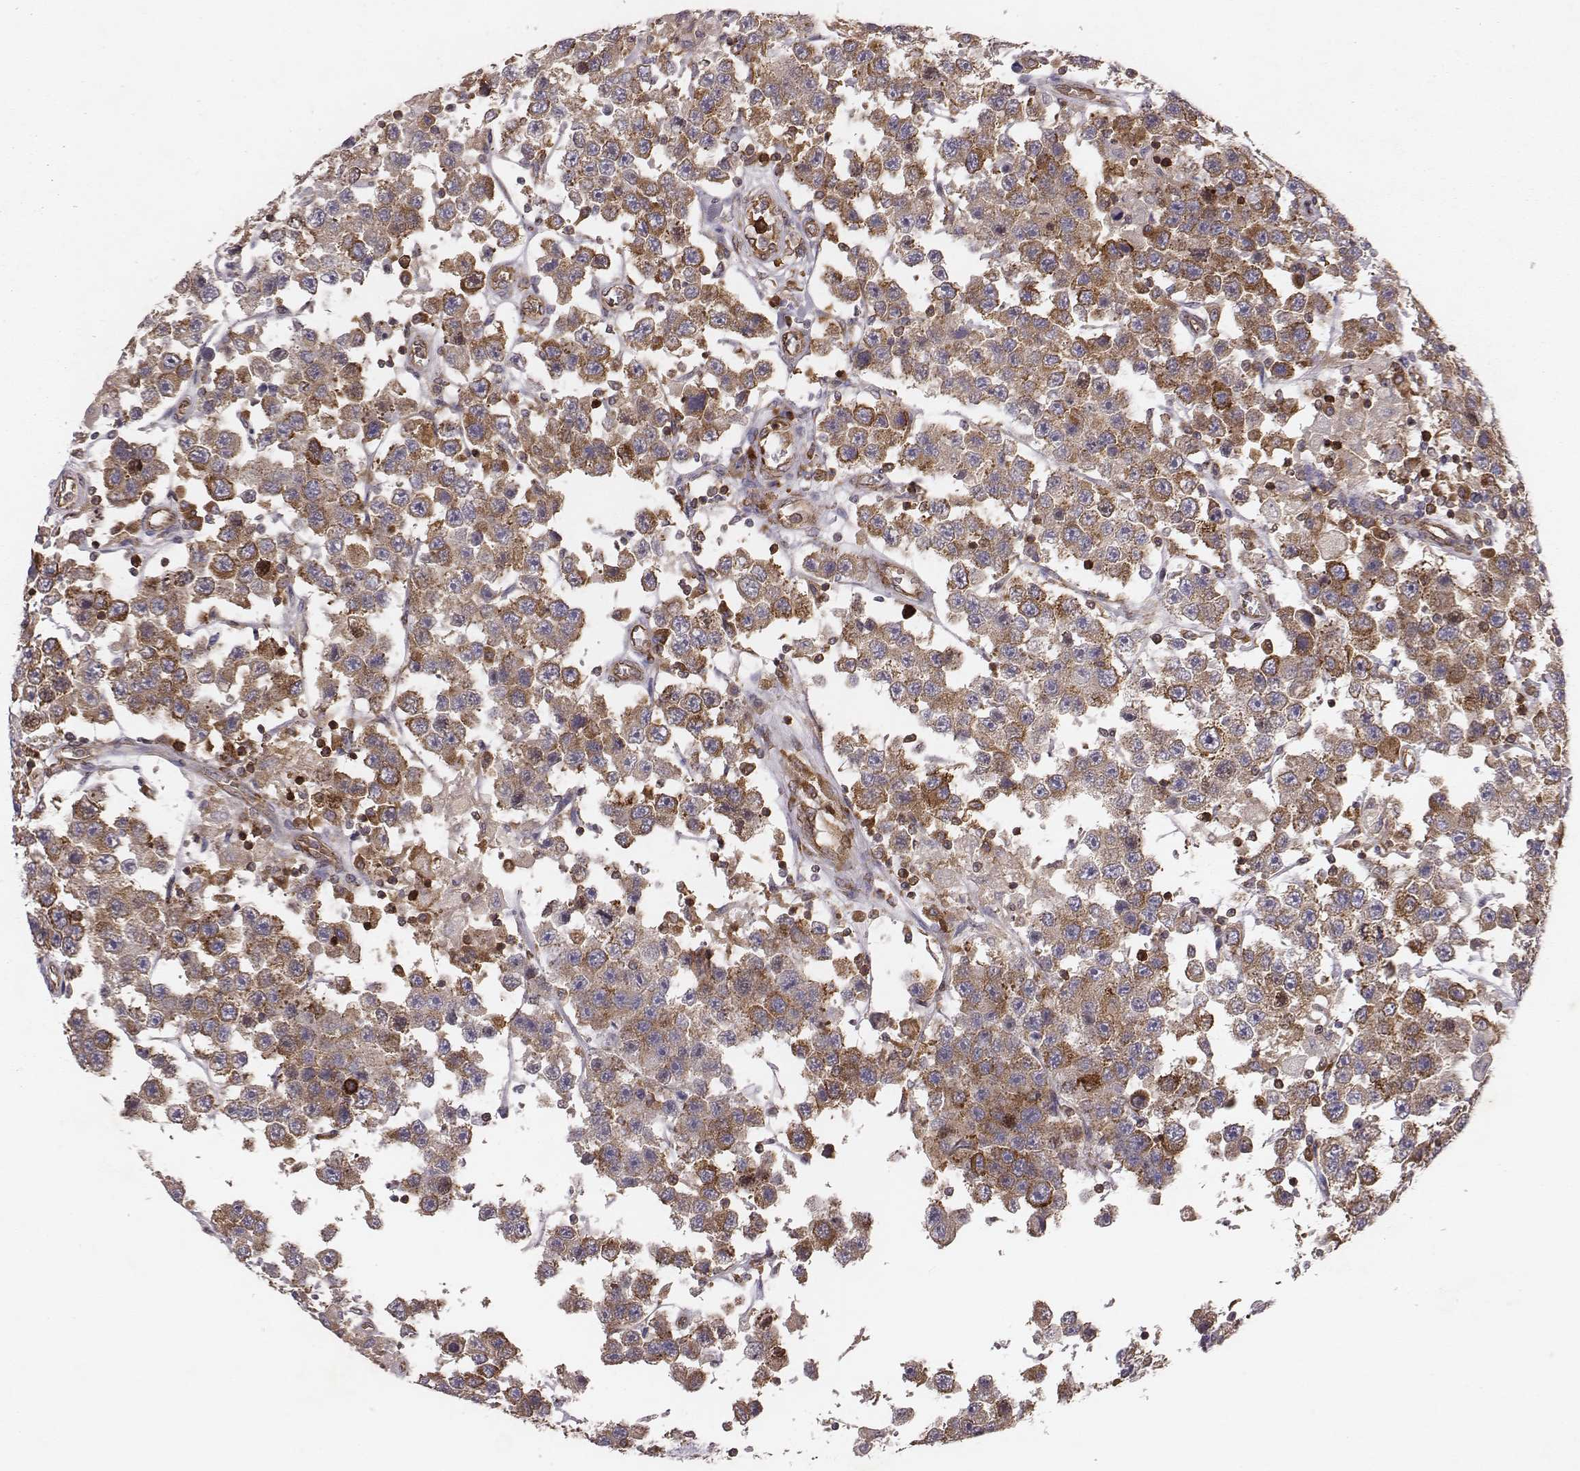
{"staining": {"intensity": "moderate", "quantity": ">75%", "location": "cytoplasmic/membranous"}, "tissue": "testis cancer", "cell_type": "Tumor cells", "image_type": "cancer", "snomed": [{"axis": "morphology", "description": "Seminoma, NOS"}, {"axis": "topography", "description": "Testis"}], "caption": "DAB immunohistochemical staining of testis cancer (seminoma) shows moderate cytoplasmic/membranous protein positivity in approximately >75% of tumor cells.", "gene": "TXLNA", "patient": {"sex": "male", "age": 45}}